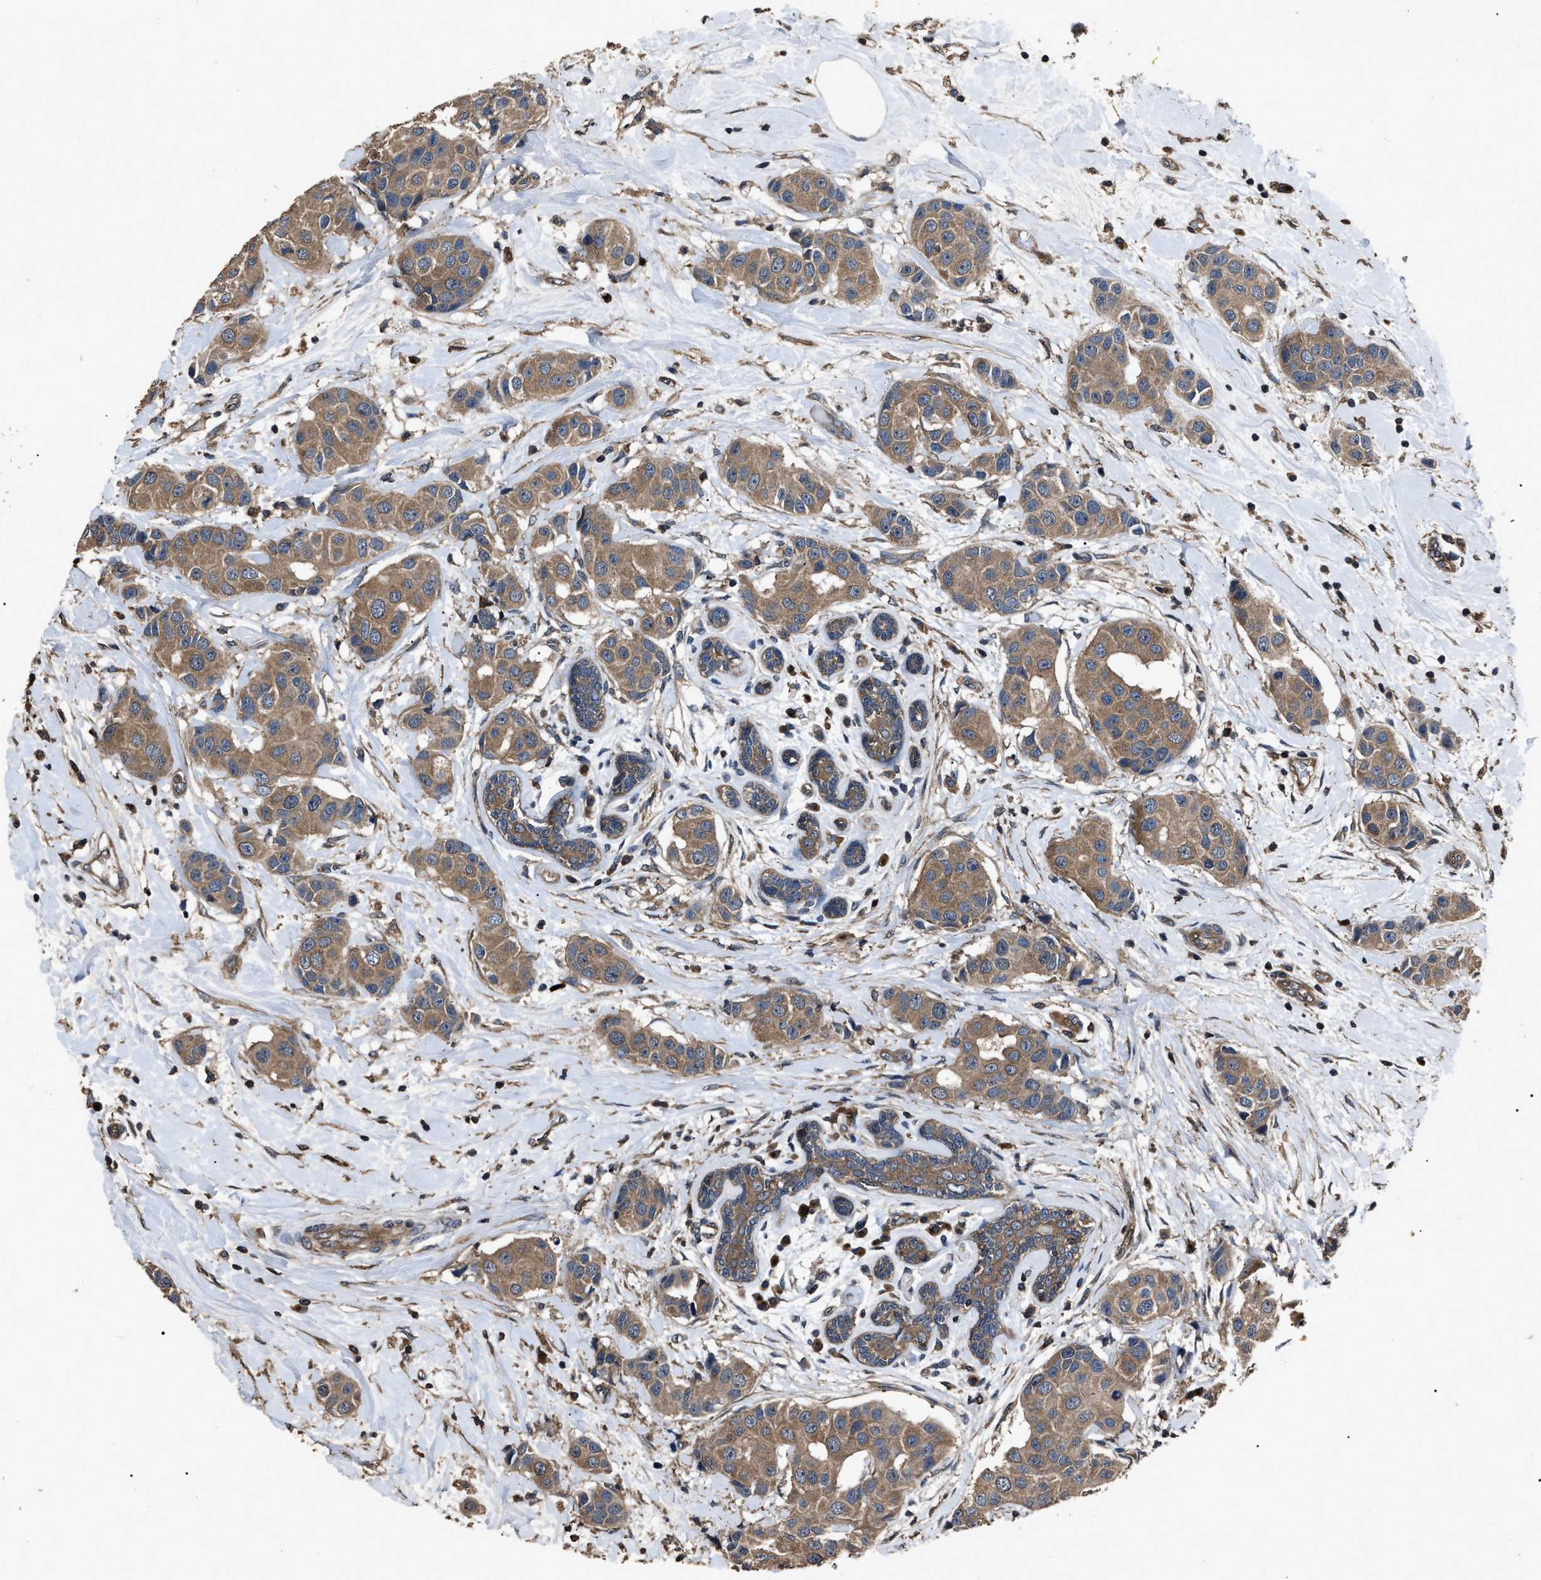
{"staining": {"intensity": "moderate", "quantity": ">75%", "location": "cytoplasmic/membranous"}, "tissue": "breast cancer", "cell_type": "Tumor cells", "image_type": "cancer", "snomed": [{"axis": "morphology", "description": "Normal tissue, NOS"}, {"axis": "morphology", "description": "Duct carcinoma"}, {"axis": "topography", "description": "Breast"}], "caption": "Moderate cytoplasmic/membranous positivity is appreciated in about >75% of tumor cells in breast cancer (infiltrating ductal carcinoma).", "gene": "RNF216", "patient": {"sex": "female", "age": 39}}